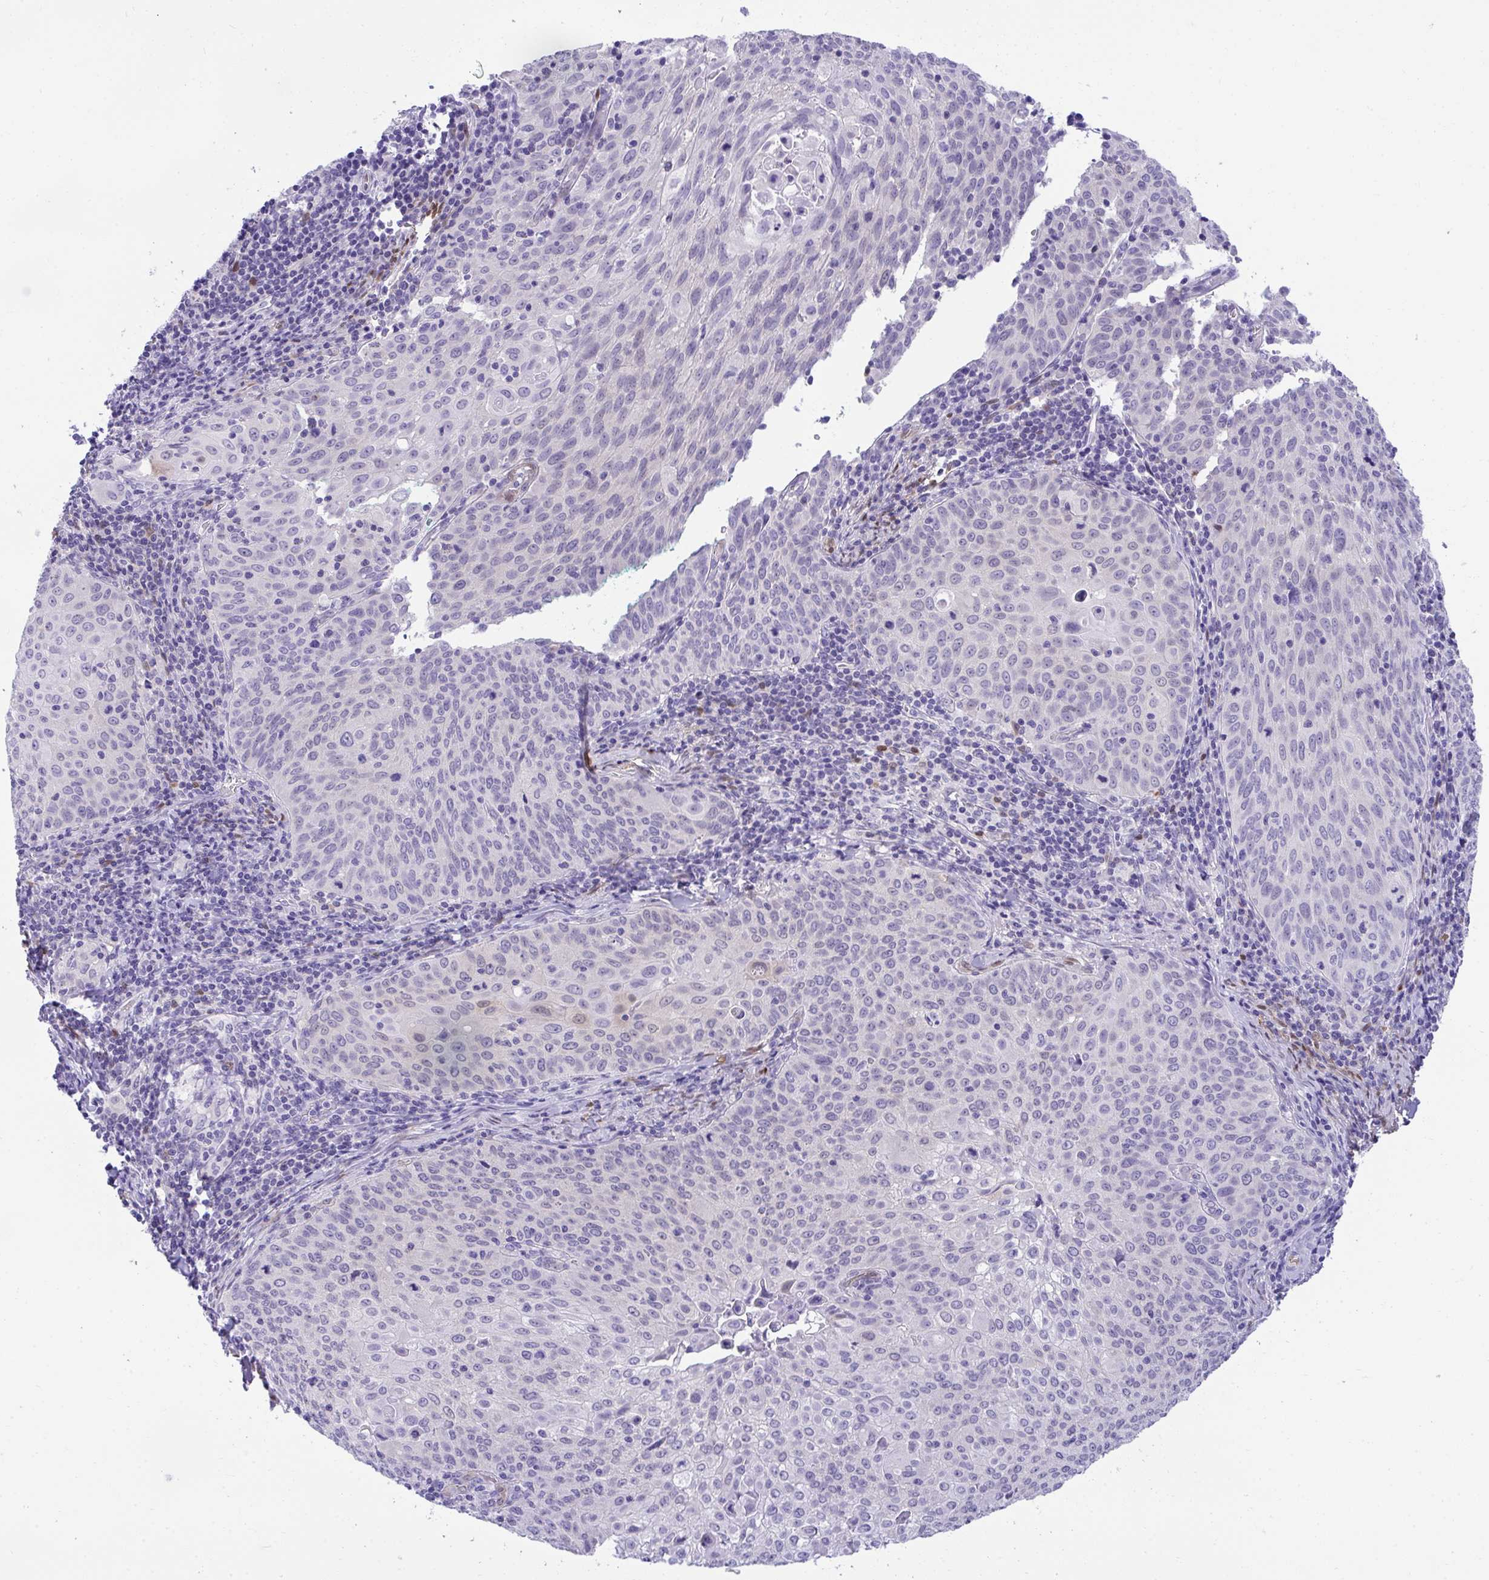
{"staining": {"intensity": "negative", "quantity": "none", "location": "none"}, "tissue": "cervical cancer", "cell_type": "Tumor cells", "image_type": "cancer", "snomed": [{"axis": "morphology", "description": "Squamous cell carcinoma, NOS"}, {"axis": "topography", "description": "Cervix"}], "caption": "Immunohistochemistry (IHC) of human cervical cancer (squamous cell carcinoma) shows no expression in tumor cells.", "gene": "PGM2L1", "patient": {"sex": "female", "age": 65}}